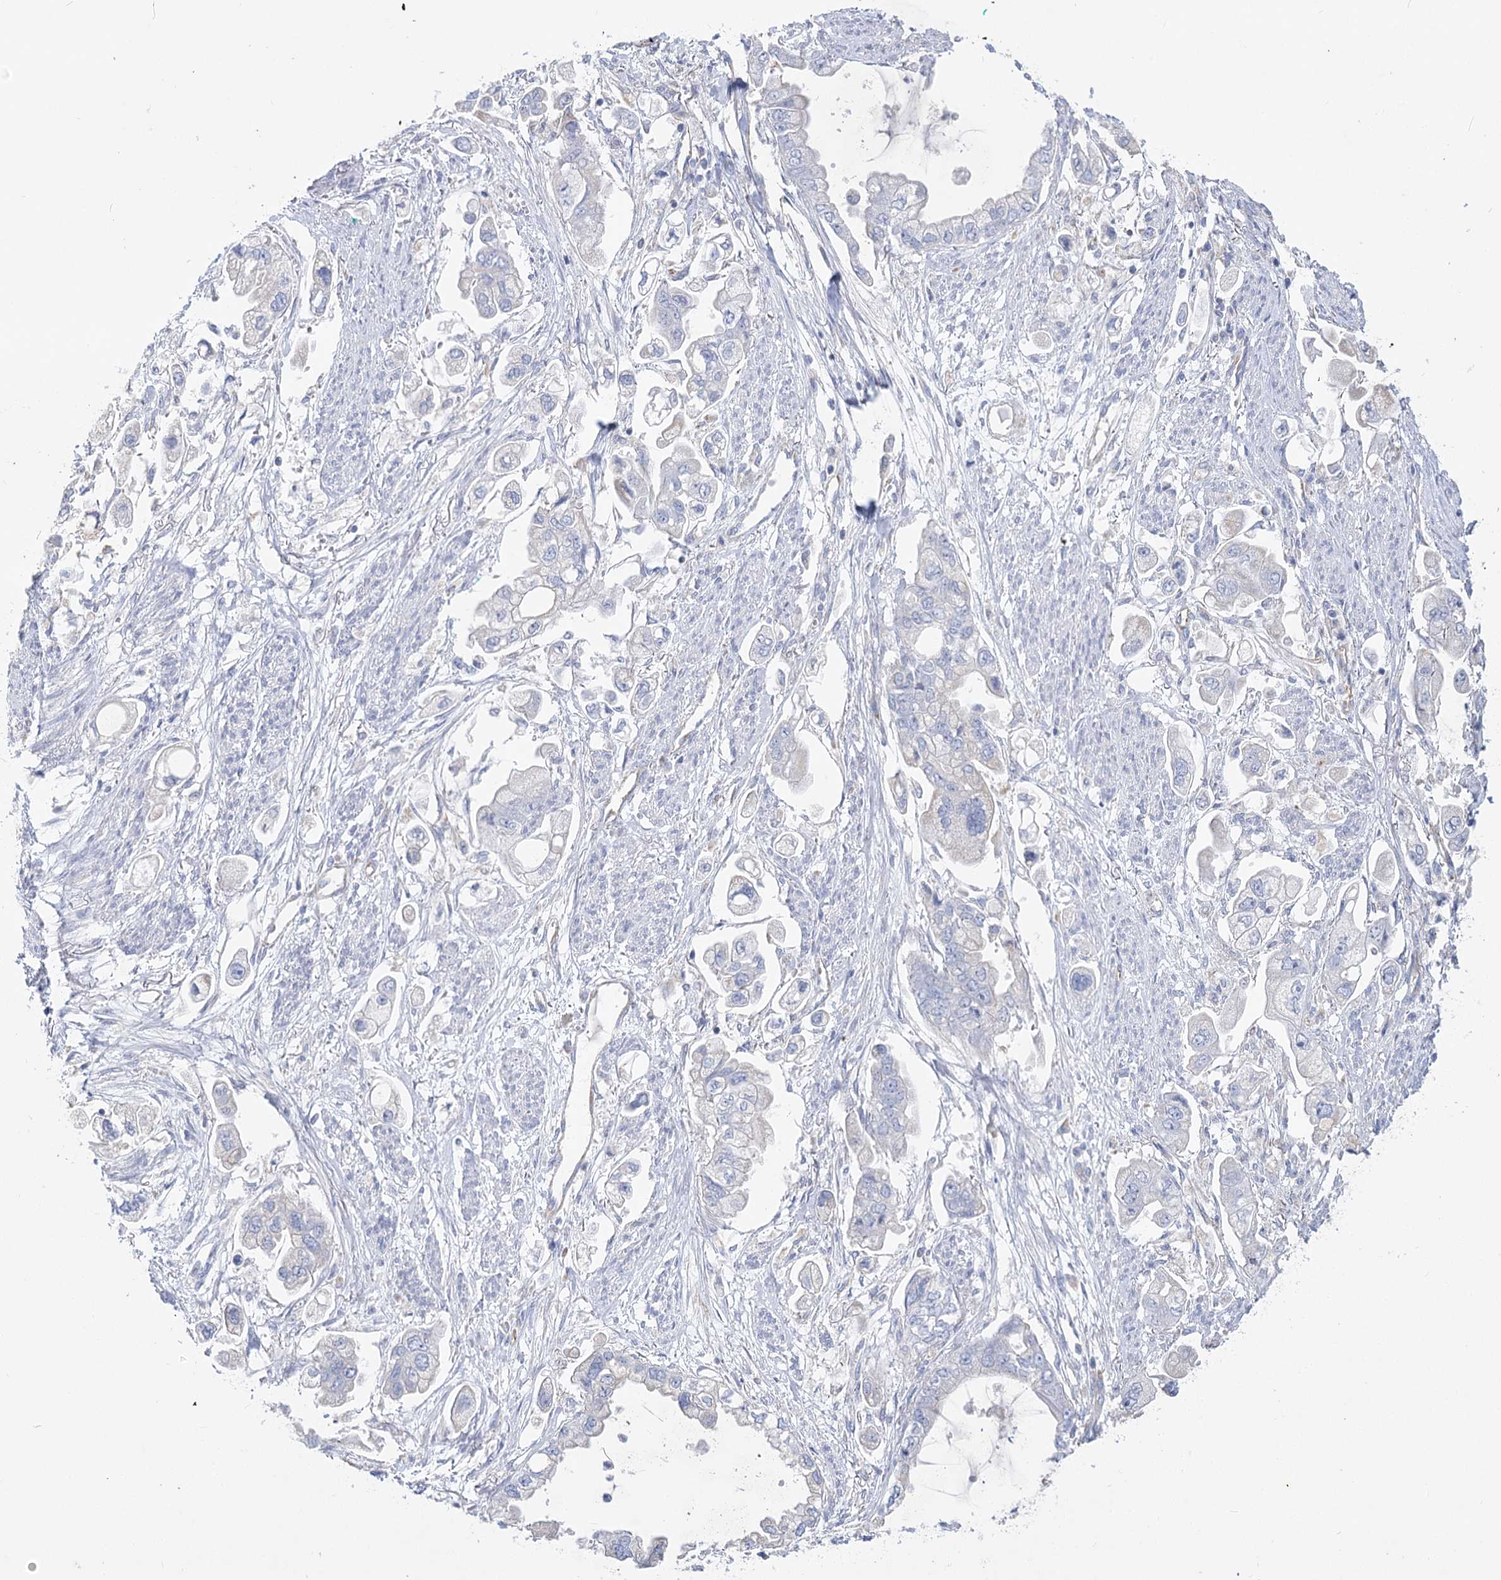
{"staining": {"intensity": "negative", "quantity": "none", "location": "none"}, "tissue": "stomach cancer", "cell_type": "Tumor cells", "image_type": "cancer", "snomed": [{"axis": "morphology", "description": "Adenocarcinoma, NOS"}, {"axis": "topography", "description": "Stomach"}], "caption": "A high-resolution histopathology image shows immunohistochemistry (IHC) staining of stomach cancer (adenocarcinoma), which reveals no significant staining in tumor cells.", "gene": "DHTKD1", "patient": {"sex": "male", "age": 62}}